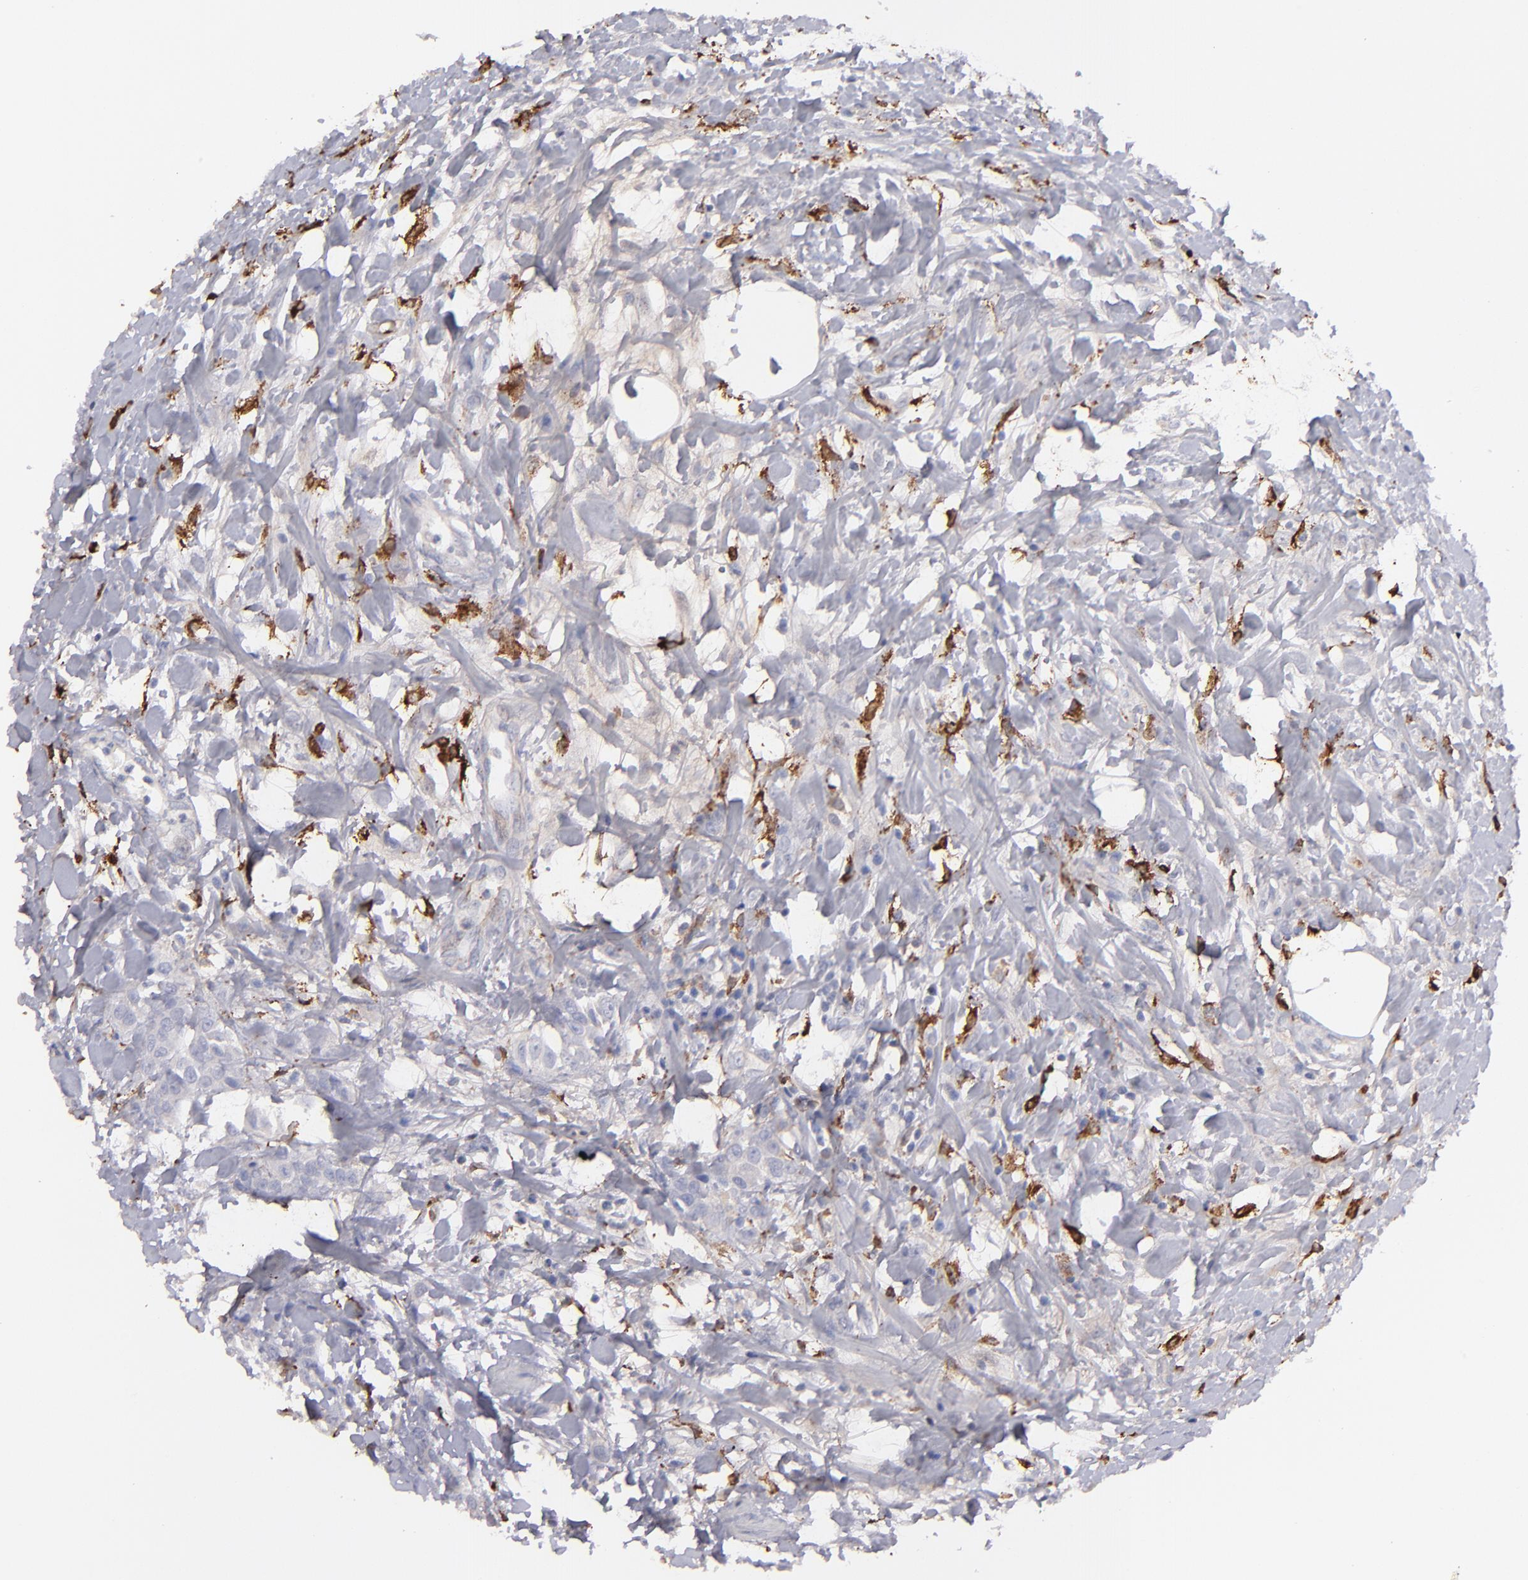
{"staining": {"intensity": "weak", "quantity": "<25%", "location": "cytoplasmic/membranous"}, "tissue": "urothelial cancer", "cell_type": "Tumor cells", "image_type": "cancer", "snomed": [{"axis": "morphology", "description": "Urothelial carcinoma, High grade"}, {"axis": "topography", "description": "Urinary bladder"}], "caption": "Tumor cells show no significant protein expression in urothelial cancer.", "gene": "C1QA", "patient": {"sex": "male", "age": 56}}